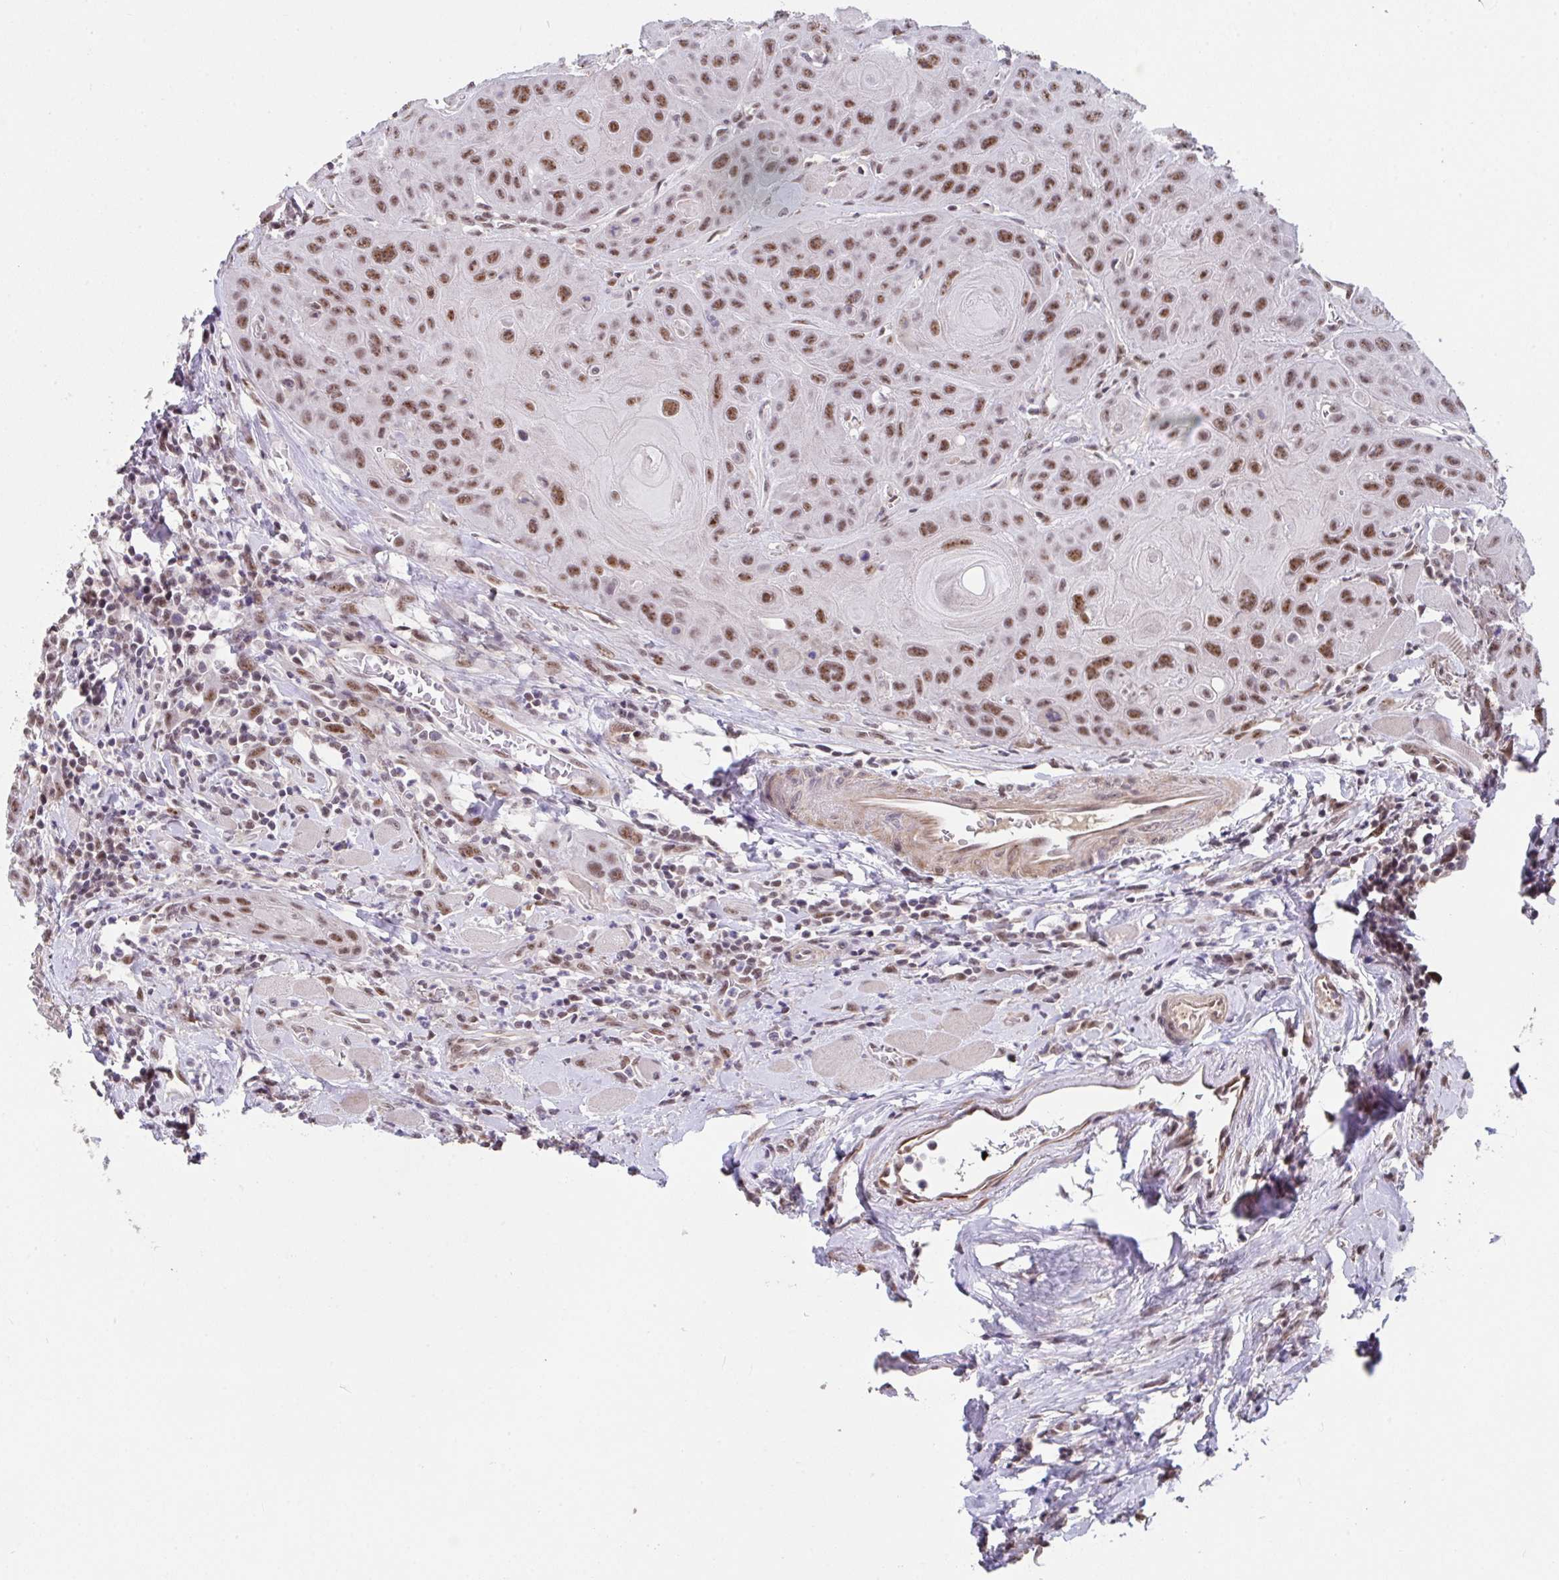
{"staining": {"intensity": "moderate", "quantity": ">75%", "location": "nuclear"}, "tissue": "head and neck cancer", "cell_type": "Tumor cells", "image_type": "cancer", "snomed": [{"axis": "morphology", "description": "Squamous cell carcinoma, NOS"}, {"axis": "topography", "description": "Head-Neck"}], "caption": "Approximately >75% of tumor cells in human head and neck cancer reveal moderate nuclear protein staining as visualized by brown immunohistochemical staining.", "gene": "RBBP6", "patient": {"sex": "female", "age": 59}}